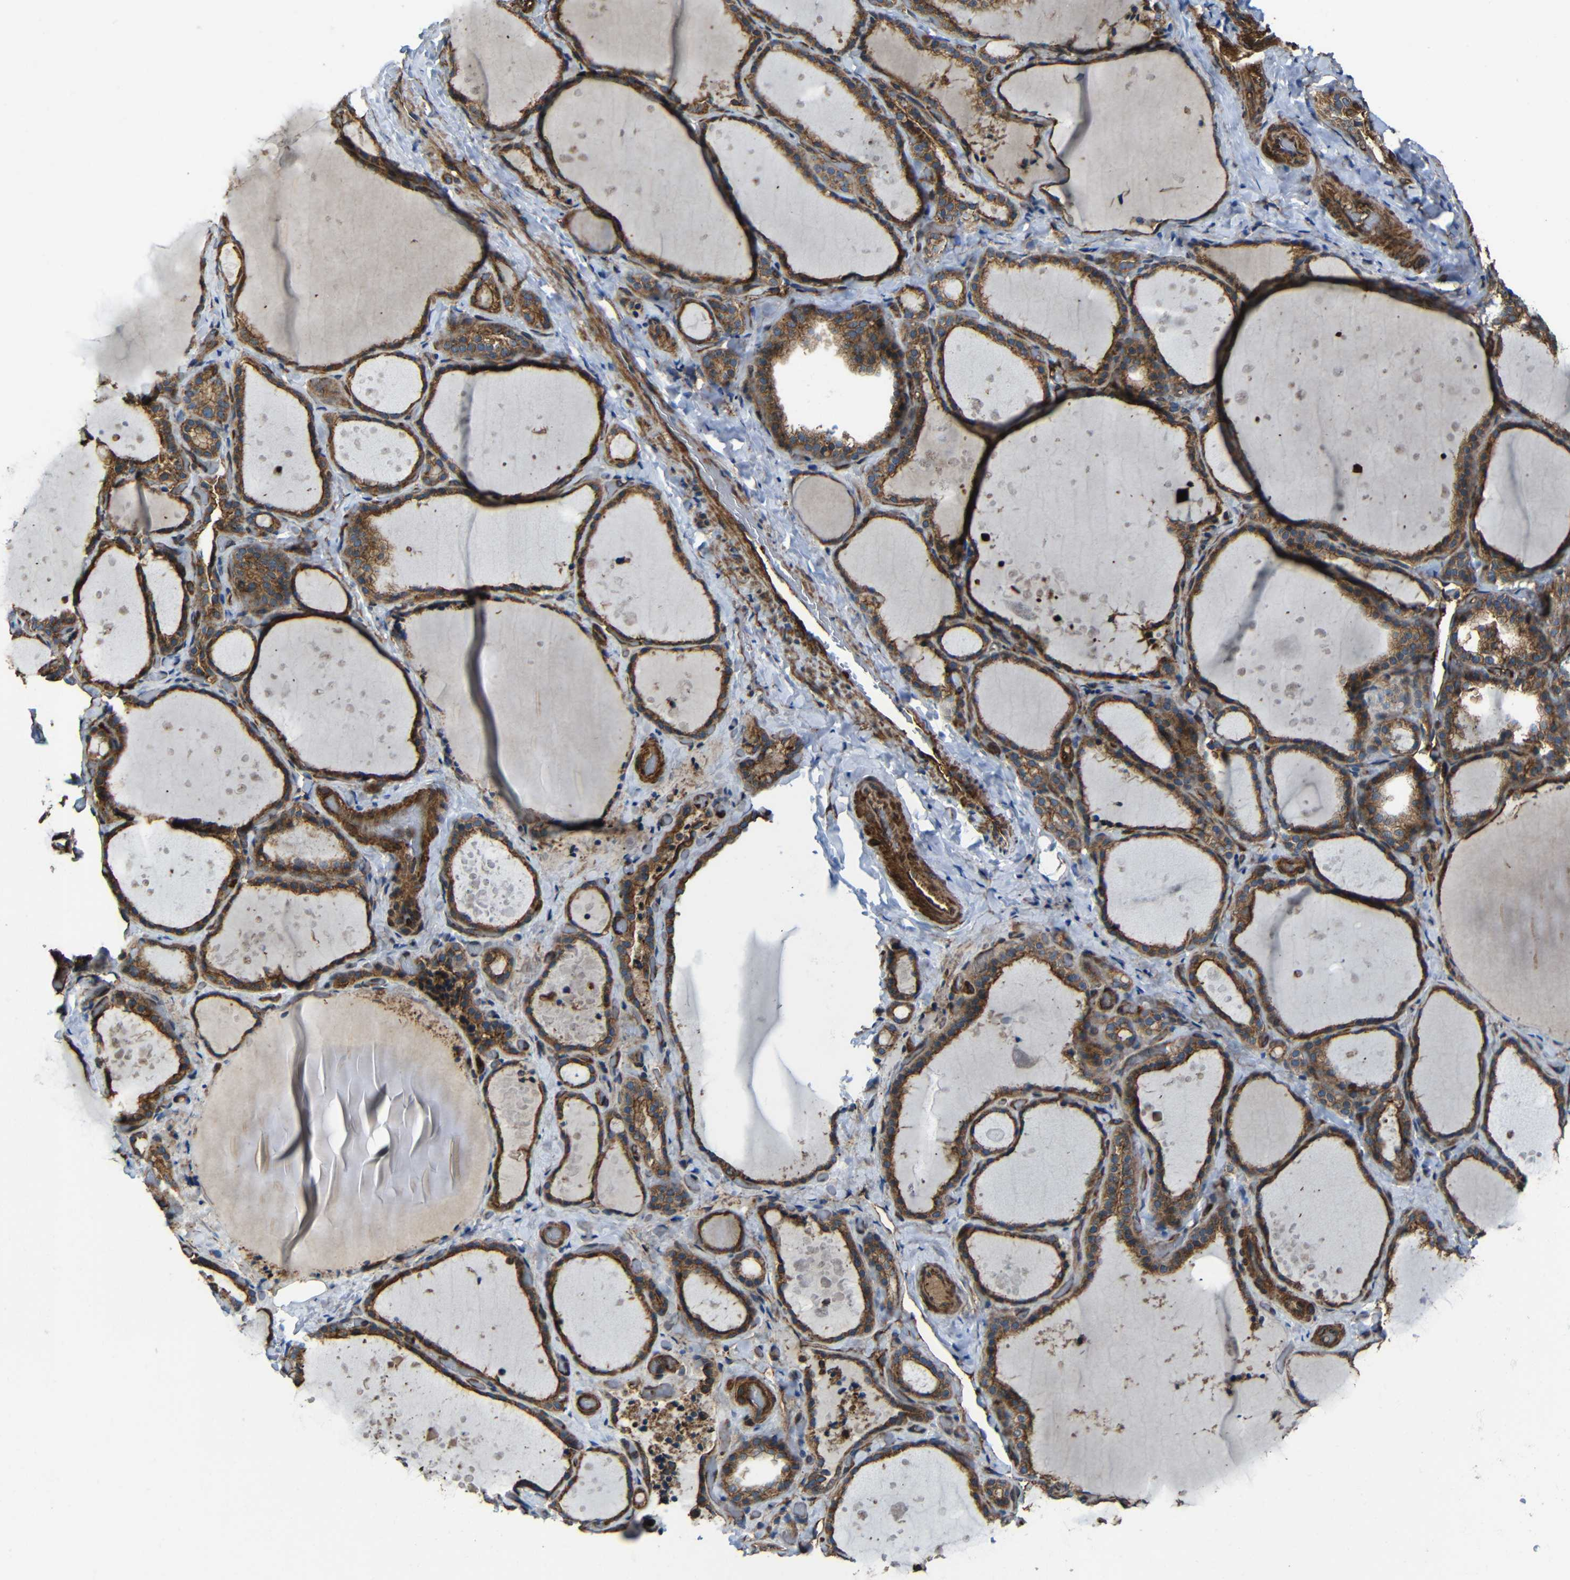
{"staining": {"intensity": "moderate", "quantity": ">75%", "location": "cytoplasmic/membranous"}, "tissue": "thyroid gland", "cell_type": "Glandular cells", "image_type": "normal", "snomed": [{"axis": "morphology", "description": "Normal tissue, NOS"}, {"axis": "topography", "description": "Thyroid gland"}], "caption": "Protein expression analysis of normal thyroid gland shows moderate cytoplasmic/membranous positivity in approximately >75% of glandular cells.", "gene": "PTCH1", "patient": {"sex": "female", "age": 44}}